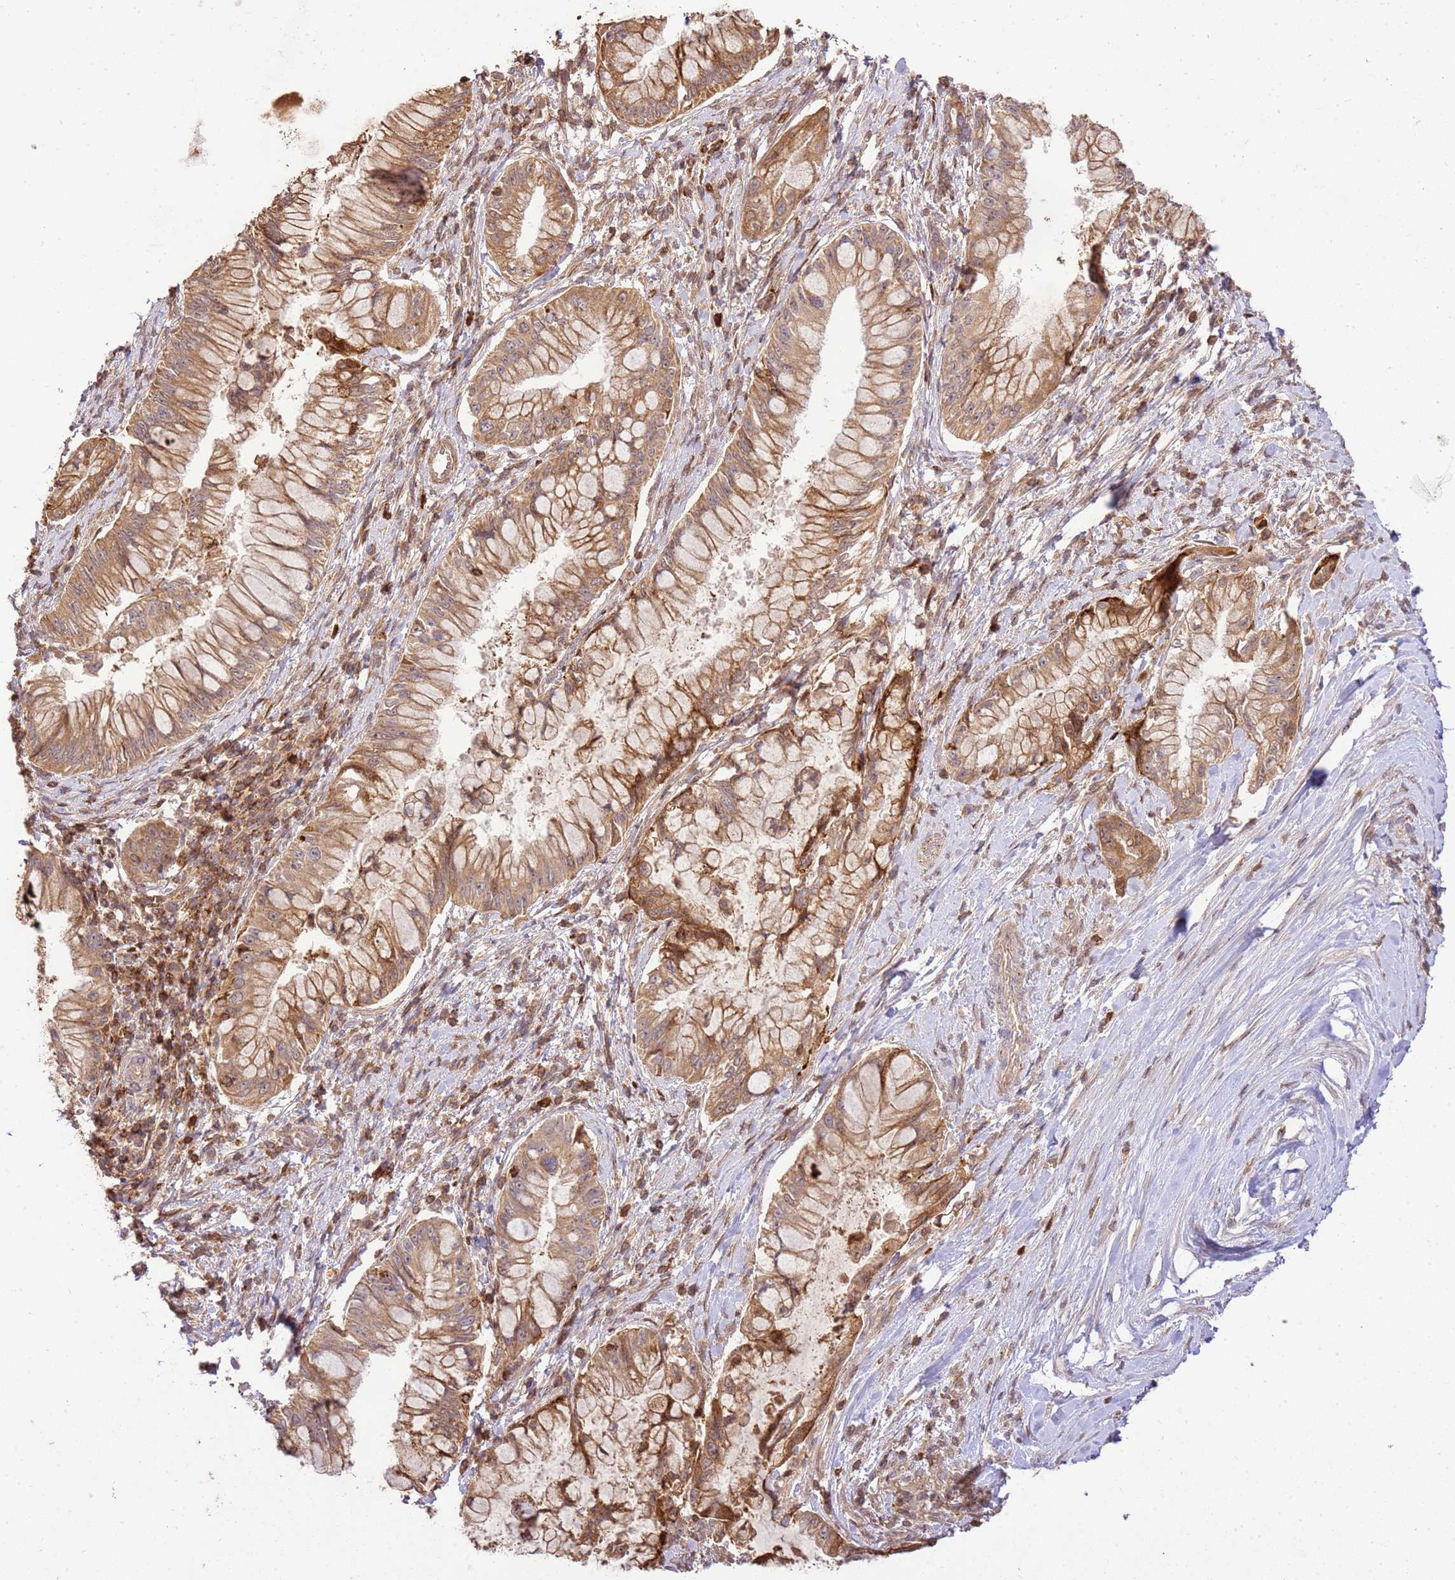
{"staining": {"intensity": "moderate", "quantity": ">75%", "location": "cytoplasmic/membranous"}, "tissue": "pancreatic cancer", "cell_type": "Tumor cells", "image_type": "cancer", "snomed": [{"axis": "morphology", "description": "Adenocarcinoma, NOS"}, {"axis": "topography", "description": "Pancreas"}], "caption": "A brown stain labels moderate cytoplasmic/membranous staining of a protein in human adenocarcinoma (pancreatic) tumor cells. Using DAB (3,3'-diaminobenzidine) (brown) and hematoxylin (blue) stains, captured at high magnification using brightfield microscopy.", "gene": "KATNAL2", "patient": {"sex": "male", "age": 48}}